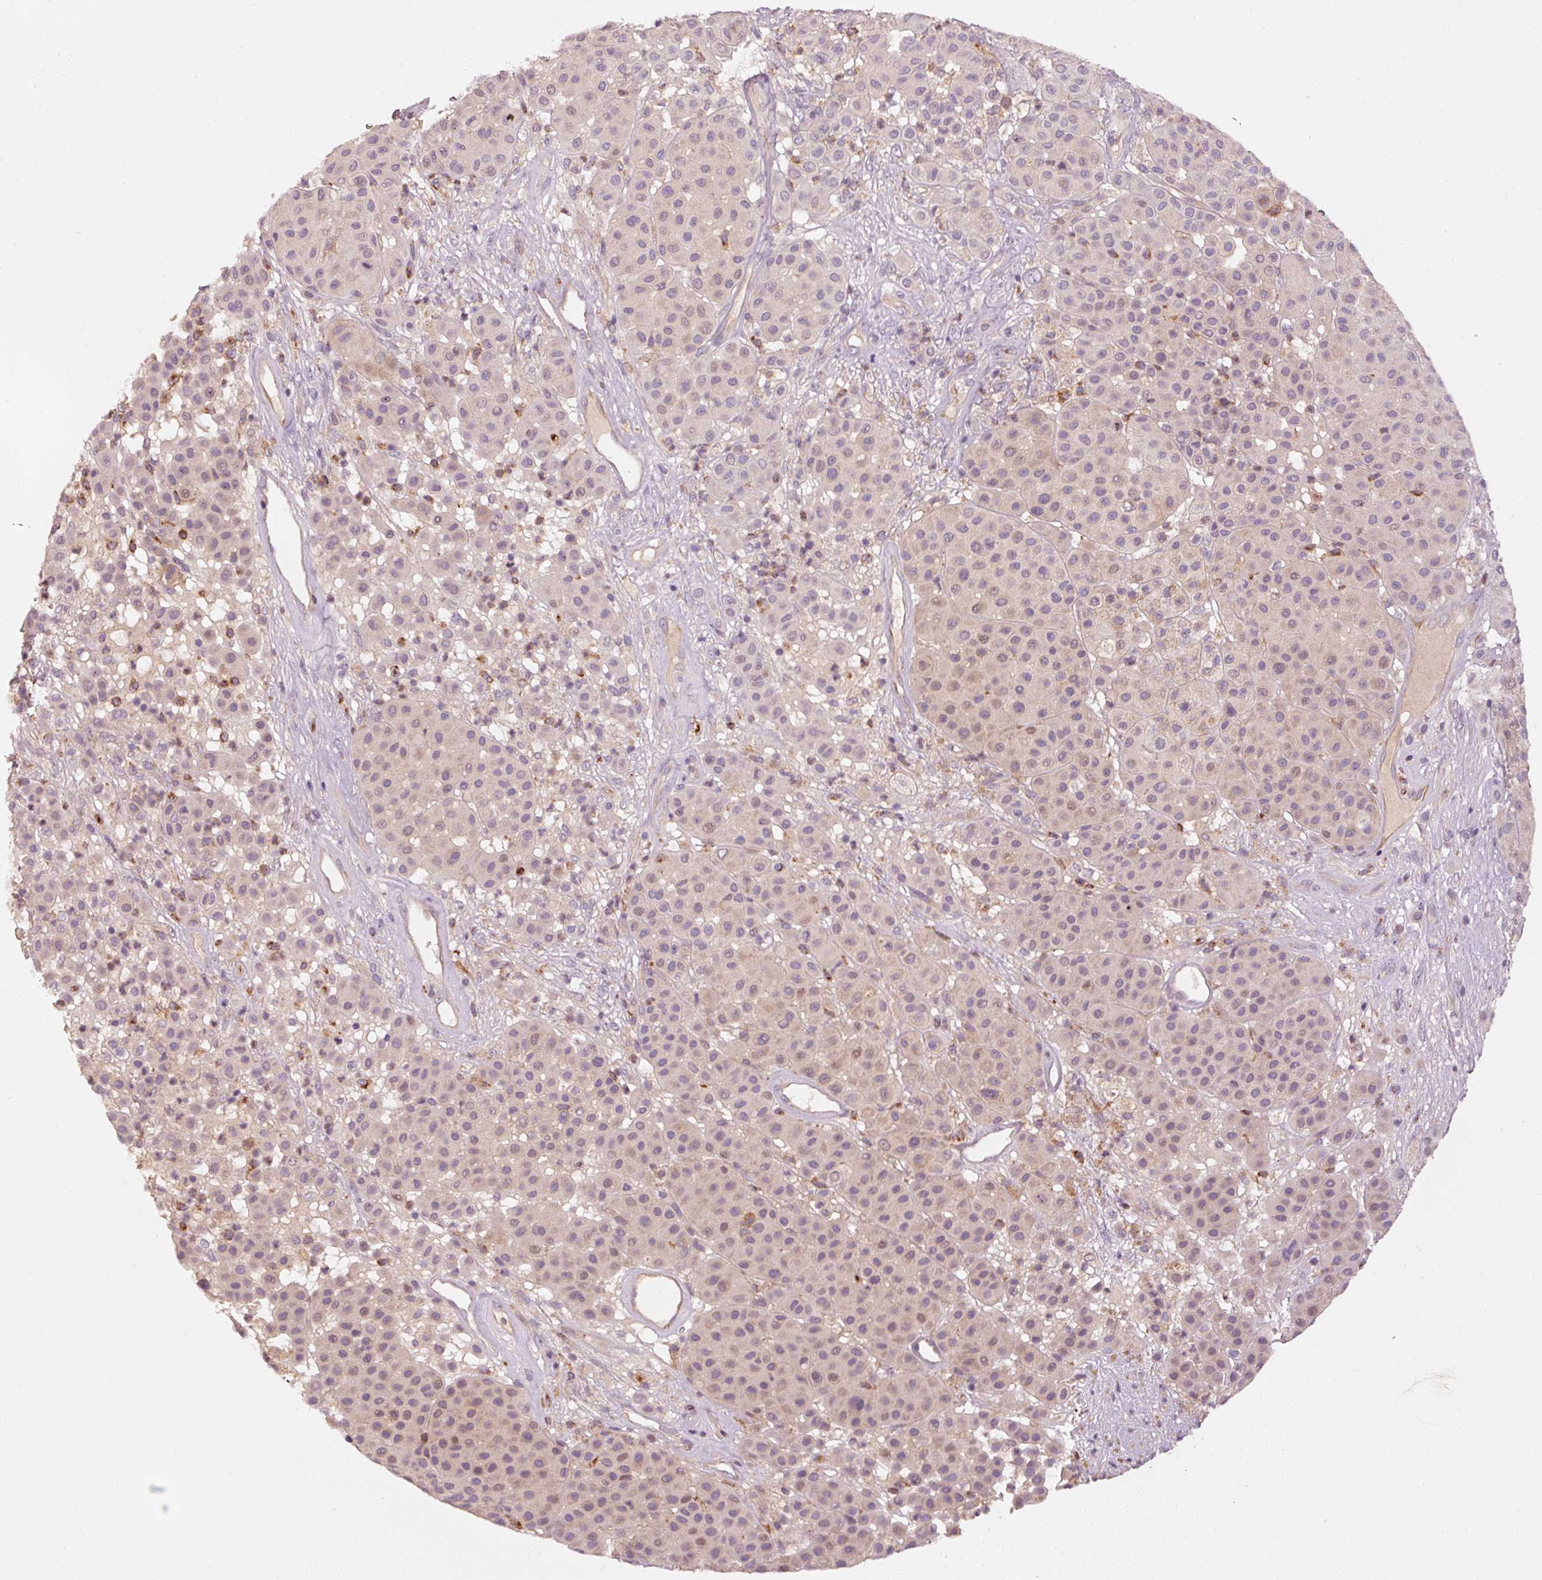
{"staining": {"intensity": "negative", "quantity": "none", "location": "none"}, "tissue": "melanoma", "cell_type": "Tumor cells", "image_type": "cancer", "snomed": [{"axis": "morphology", "description": "Malignant melanoma, Metastatic site"}, {"axis": "topography", "description": "Smooth muscle"}], "caption": "Melanoma was stained to show a protein in brown. There is no significant expression in tumor cells.", "gene": "KLHL21", "patient": {"sex": "male", "age": 41}}